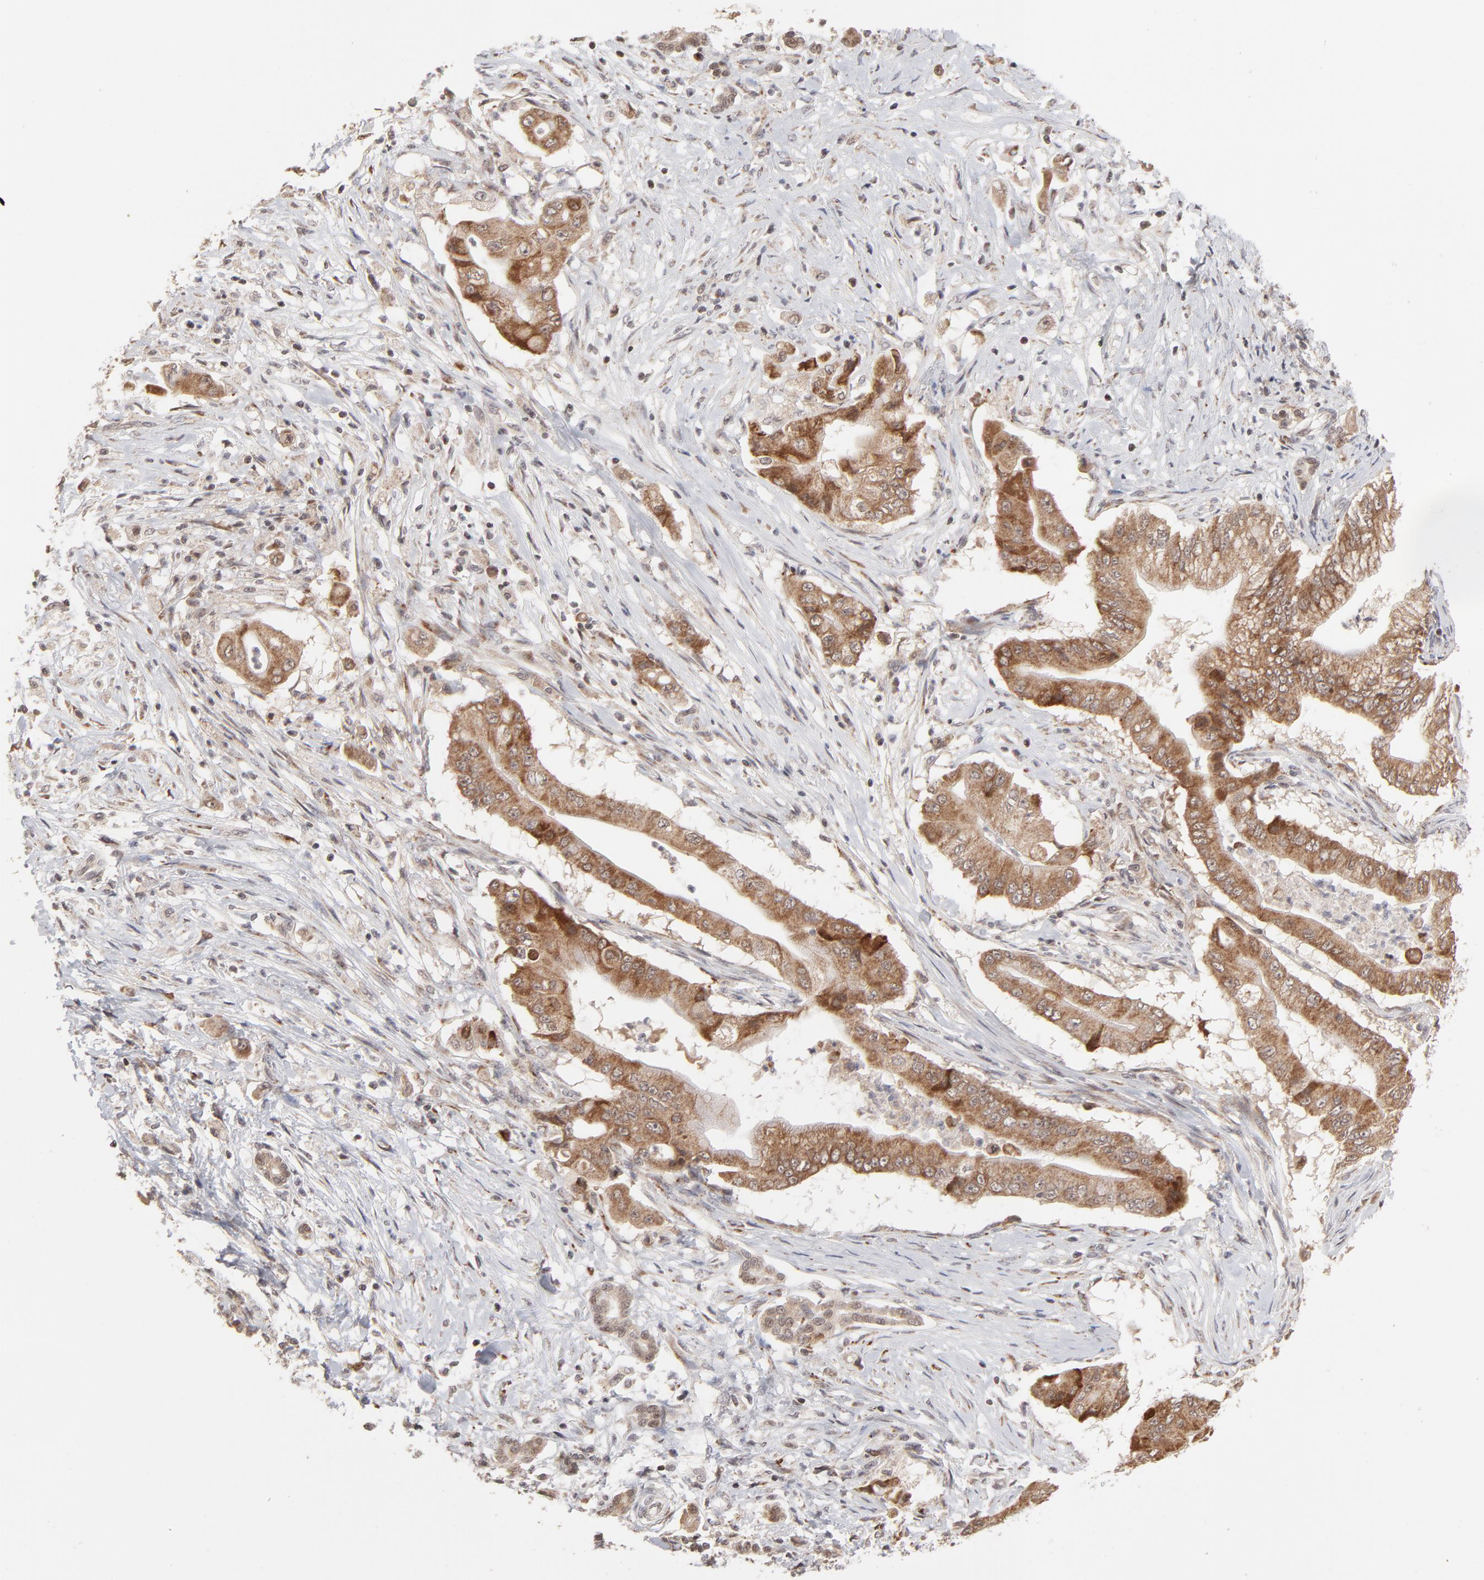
{"staining": {"intensity": "moderate", "quantity": ">75%", "location": "cytoplasmic/membranous"}, "tissue": "pancreatic cancer", "cell_type": "Tumor cells", "image_type": "cancer", "snomed": [{"axis": "morphology", "description": "Adenocarcinoma, NOS"}, {"axis": "topography", "description": "Pancreas"}], "caption": "Immunohistochemistry (IHC) histopathology image of human adenocarcinoma (pancreatic) stained for a protein (brown), which demonstrates medium levels of moderate cytoplasmic/membranous positivity in about >75% of tumor cells.", "gene": "ARIH1", "patient": {"sex": "male", "age": 62}}